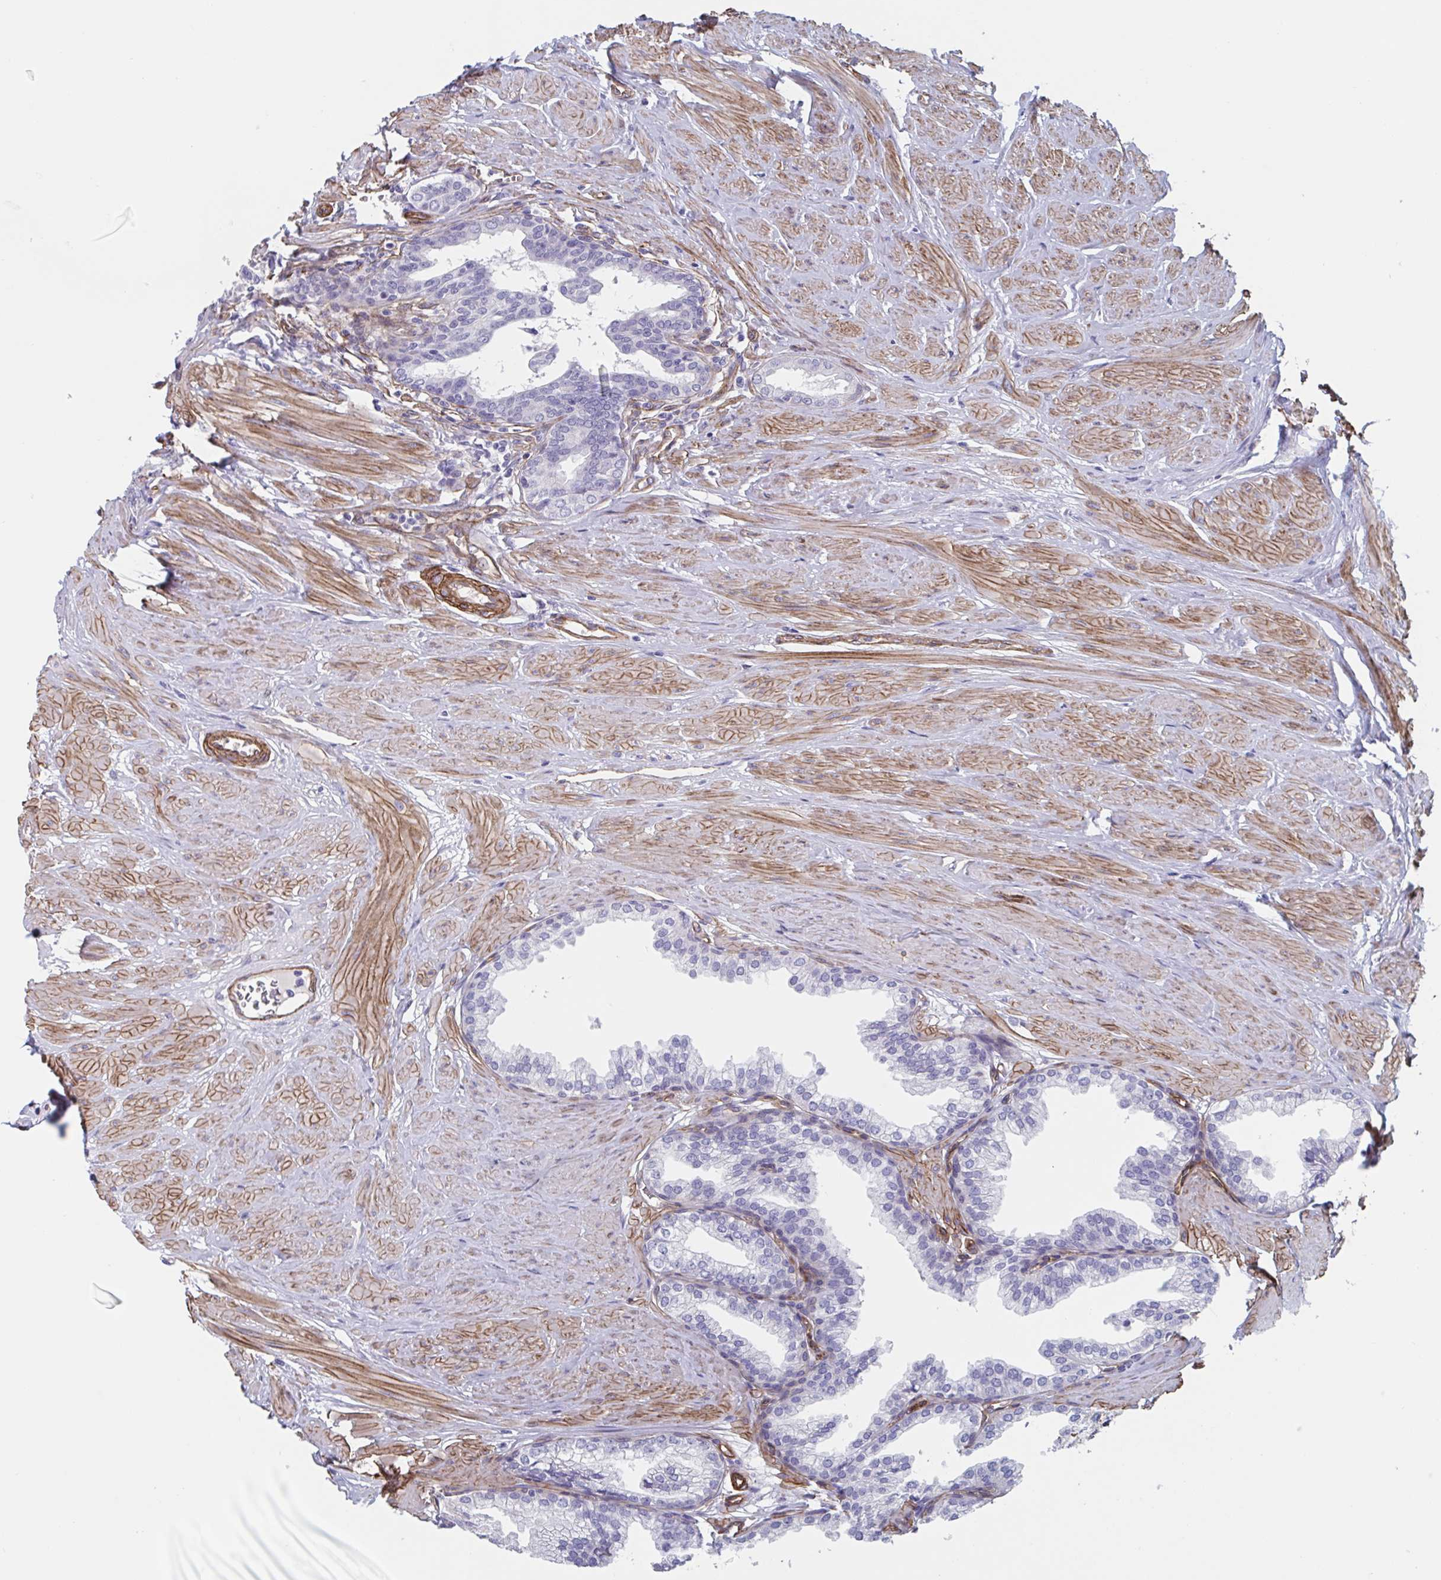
{"staining": {"intensity": "negative", "quantity": "none", "location": "none"}, "tissue": "prostate", "cell_type": "Glandular cells", "image_type": "normal", "snomed": [{"axis": "morphology", "description": "Normal tissue, NOS"}, {"axis": "topography", "description": "Prostate"}, {"axis": "topography", "description": "Peripheral nerve tissue"}], "caption": "An immunohistochemistry micrograph of normal prostate is shown. There is no staining in glandular cells of prostate. Brightfield microscopy of immunohistochemistry stained with DAB (brown) and hematoxylin (blue), captured at high magnification.", "gene": "CITED4", "patient": {"sex": "male", "age": 55}}